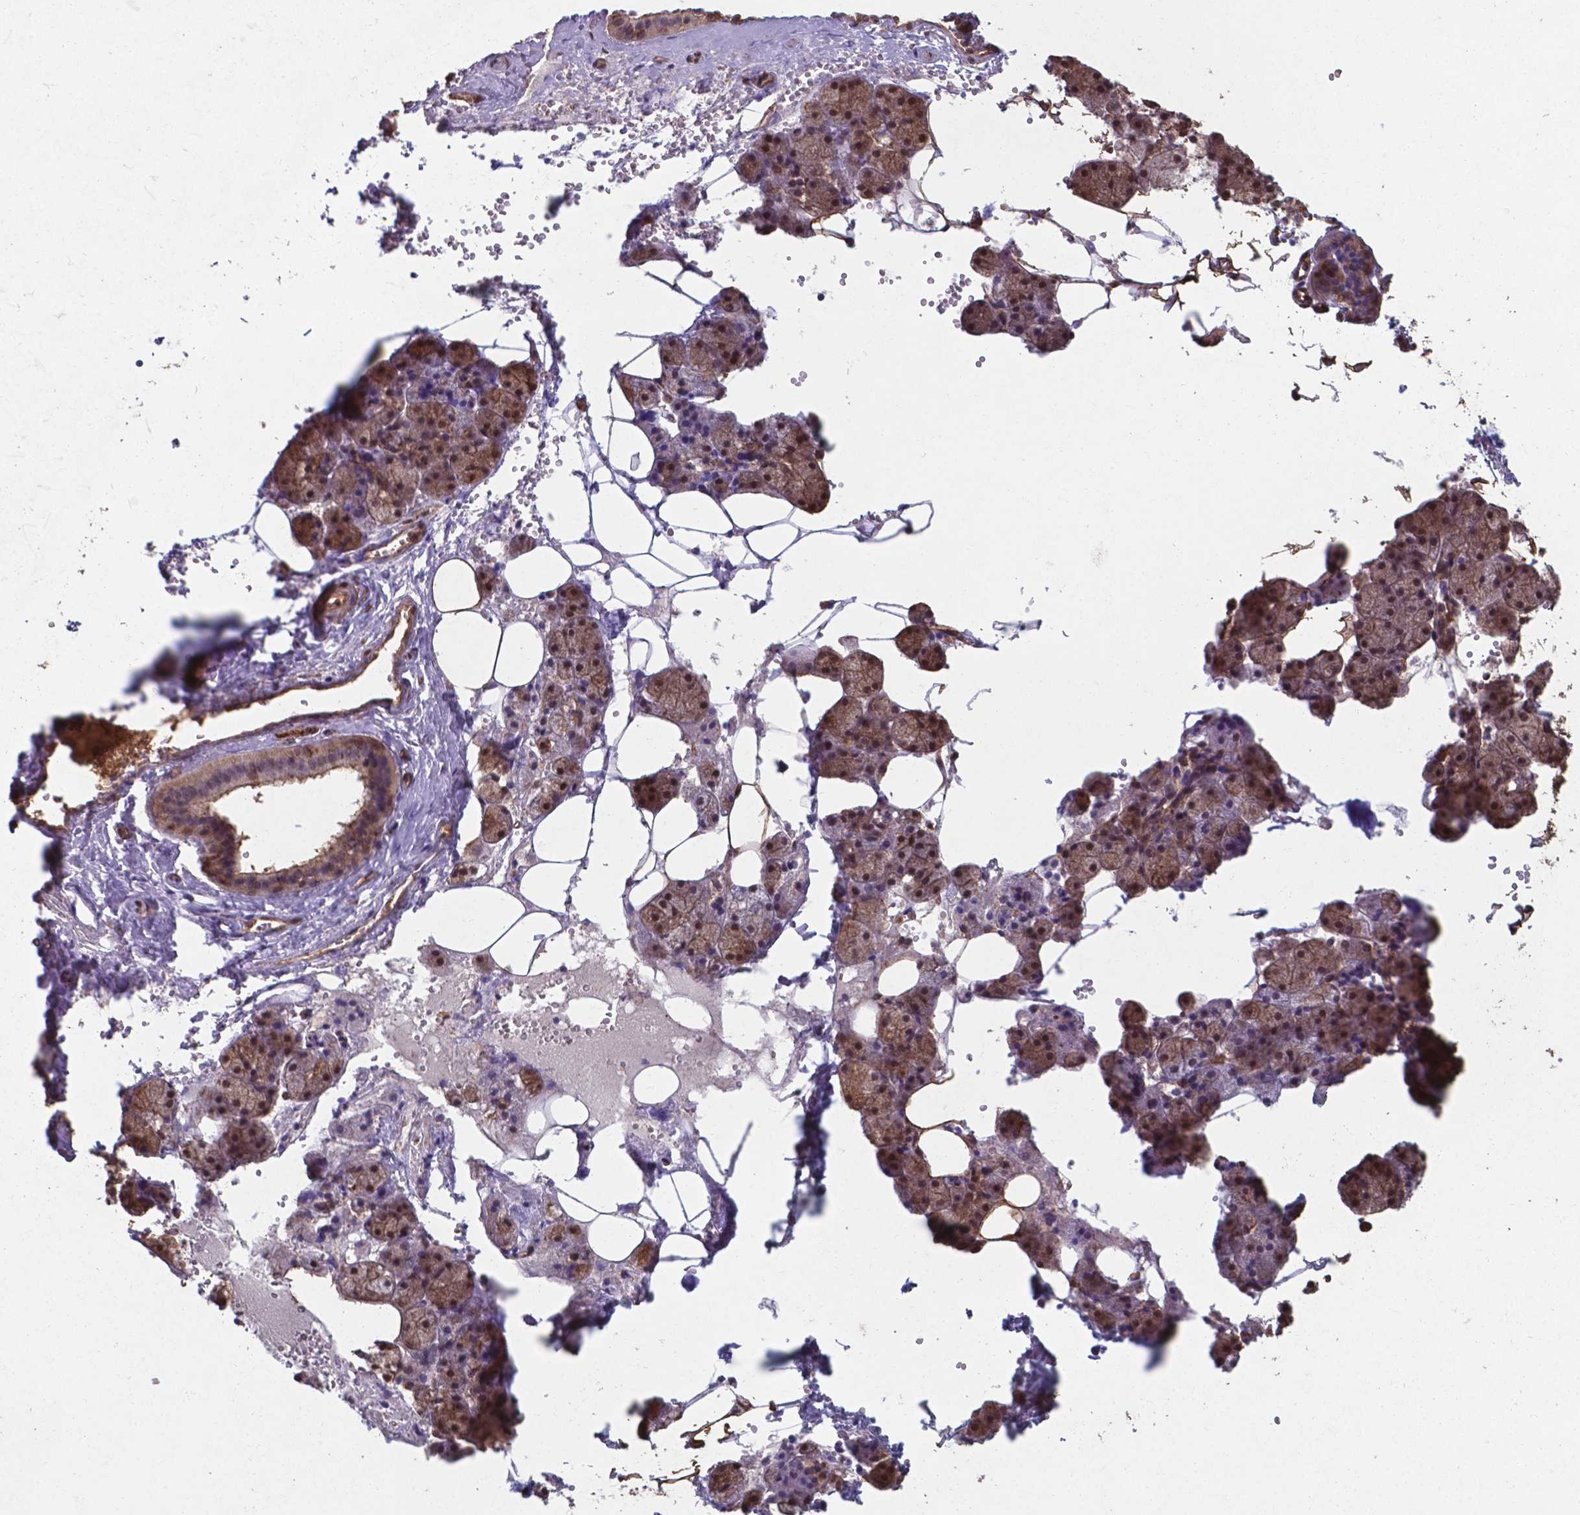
{"staining": {"intensity": "moderate", "quantity": ">75%", "location": "cytoplasmic/membranous,nuclear"}, "tissue": "salivary gland", "cell_type": "Glandular cells", "image_type": "normal", "snomed": [{"axis": "morphology", "description": "Normal tissue, NOS"}, {"axis": "topography", "description": "Salivary gland"}], "caption": "Salivary gland stained for a protein (brown) demonstrates moderate cytoplasmic/membranous,nuclear positive positivity in approximately >75% of glandular cells.", "gene": "CHP2", "patient": {"sex": "male", "age": 38}}